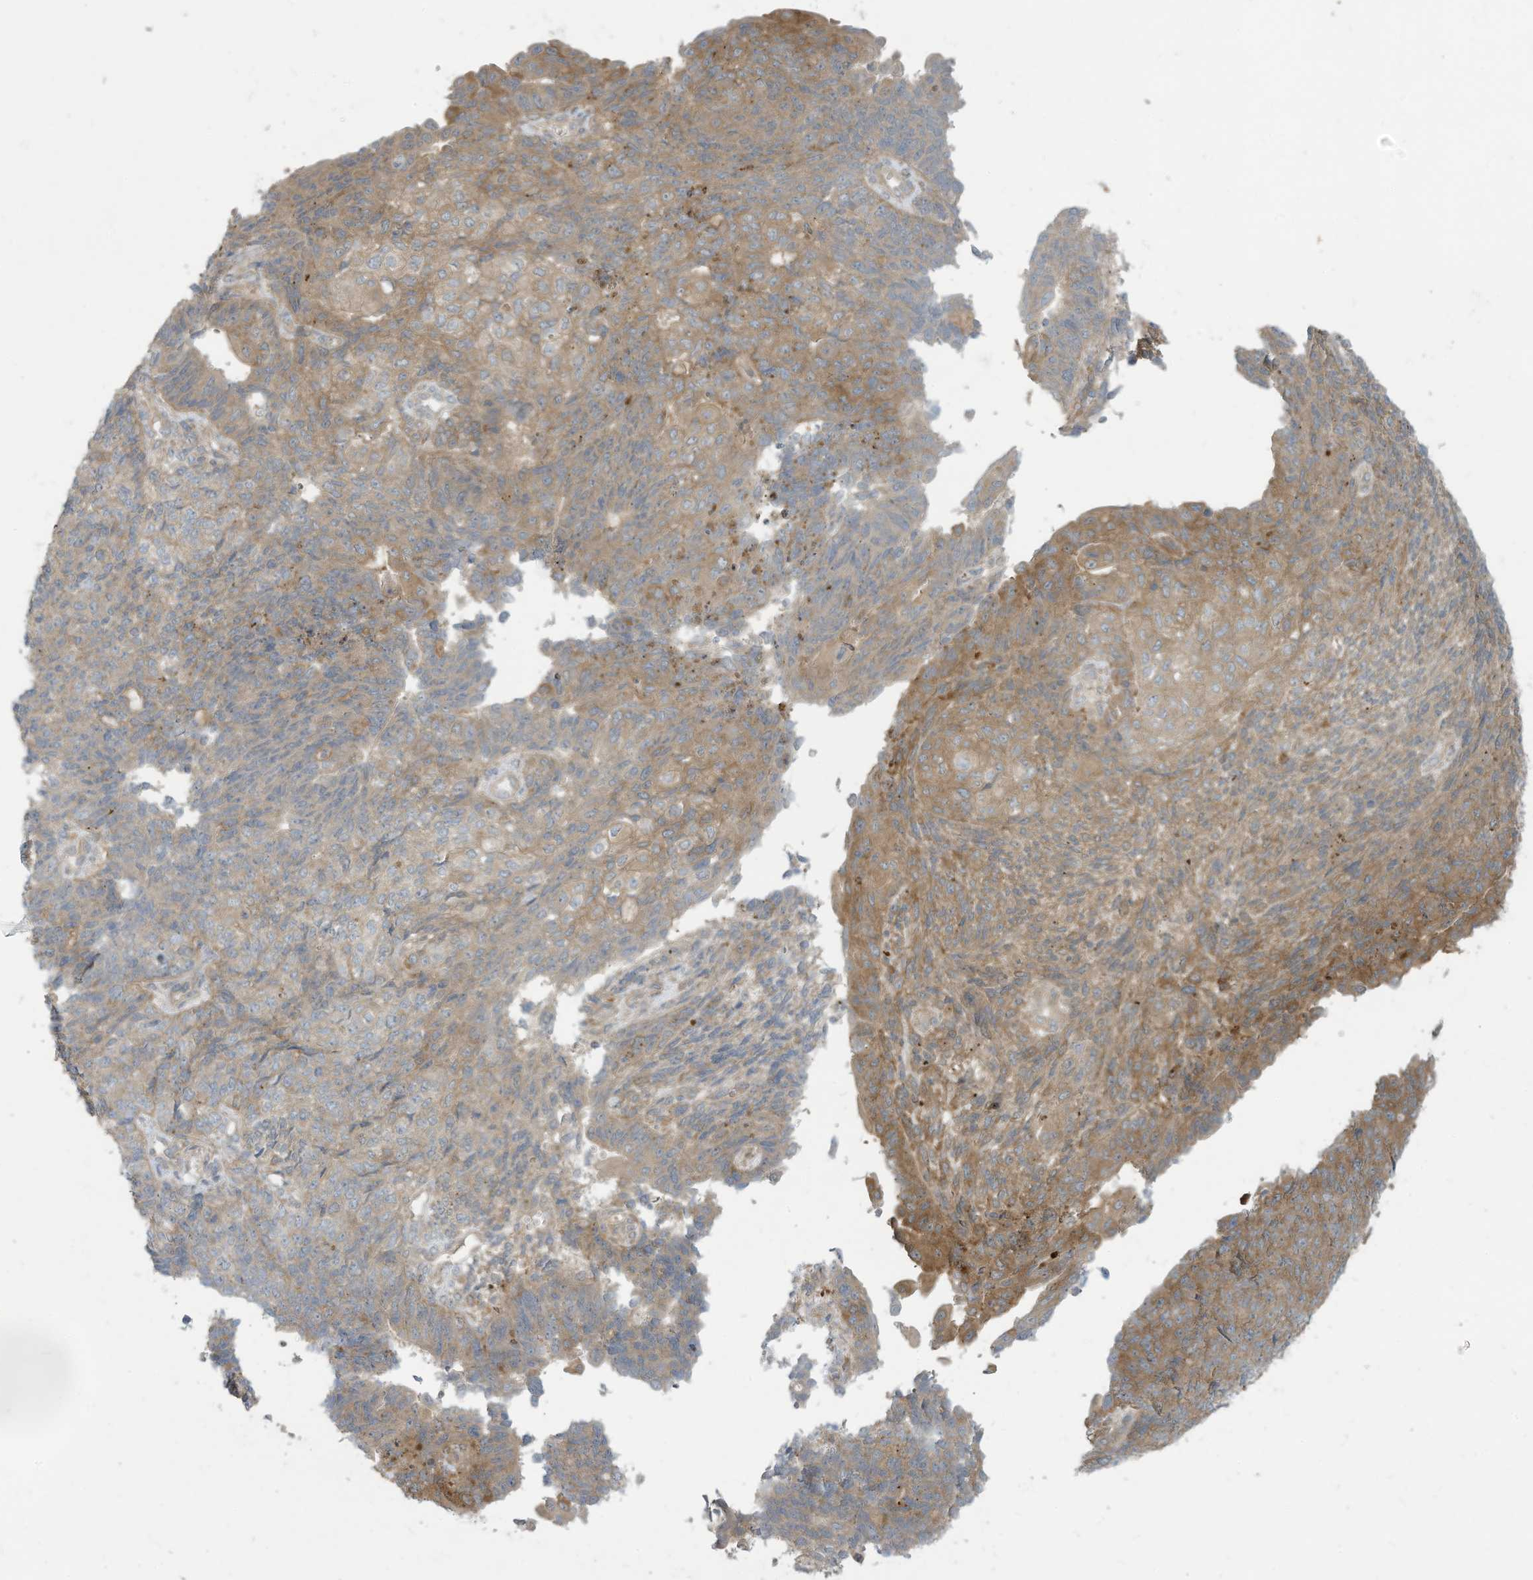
{"staining": {"intensity": "moderate", "quantity": ">75%", "location": "cytoplasmic/membranous"}, "tissue": "endometrial cancer", "cell_type": "Tumor cells", "image_type": "cancer", "snomed": [{"axis": "morphology", "description": "Adenocarcinoma, NOS"}, {"axis": "topography", "description": "Endometrium"}], "caption": "Protein positivity by IHC shows moderate cytoplasmic/membranous positivity in about >75% of tumor cells in endometrial cancer. (DAB (3,3'-diaminobenzidine) = brown stain, brightfield microscopy at high magnification).", "gene": "ADI1", "patient": {"sex": "female", "age": 32}}